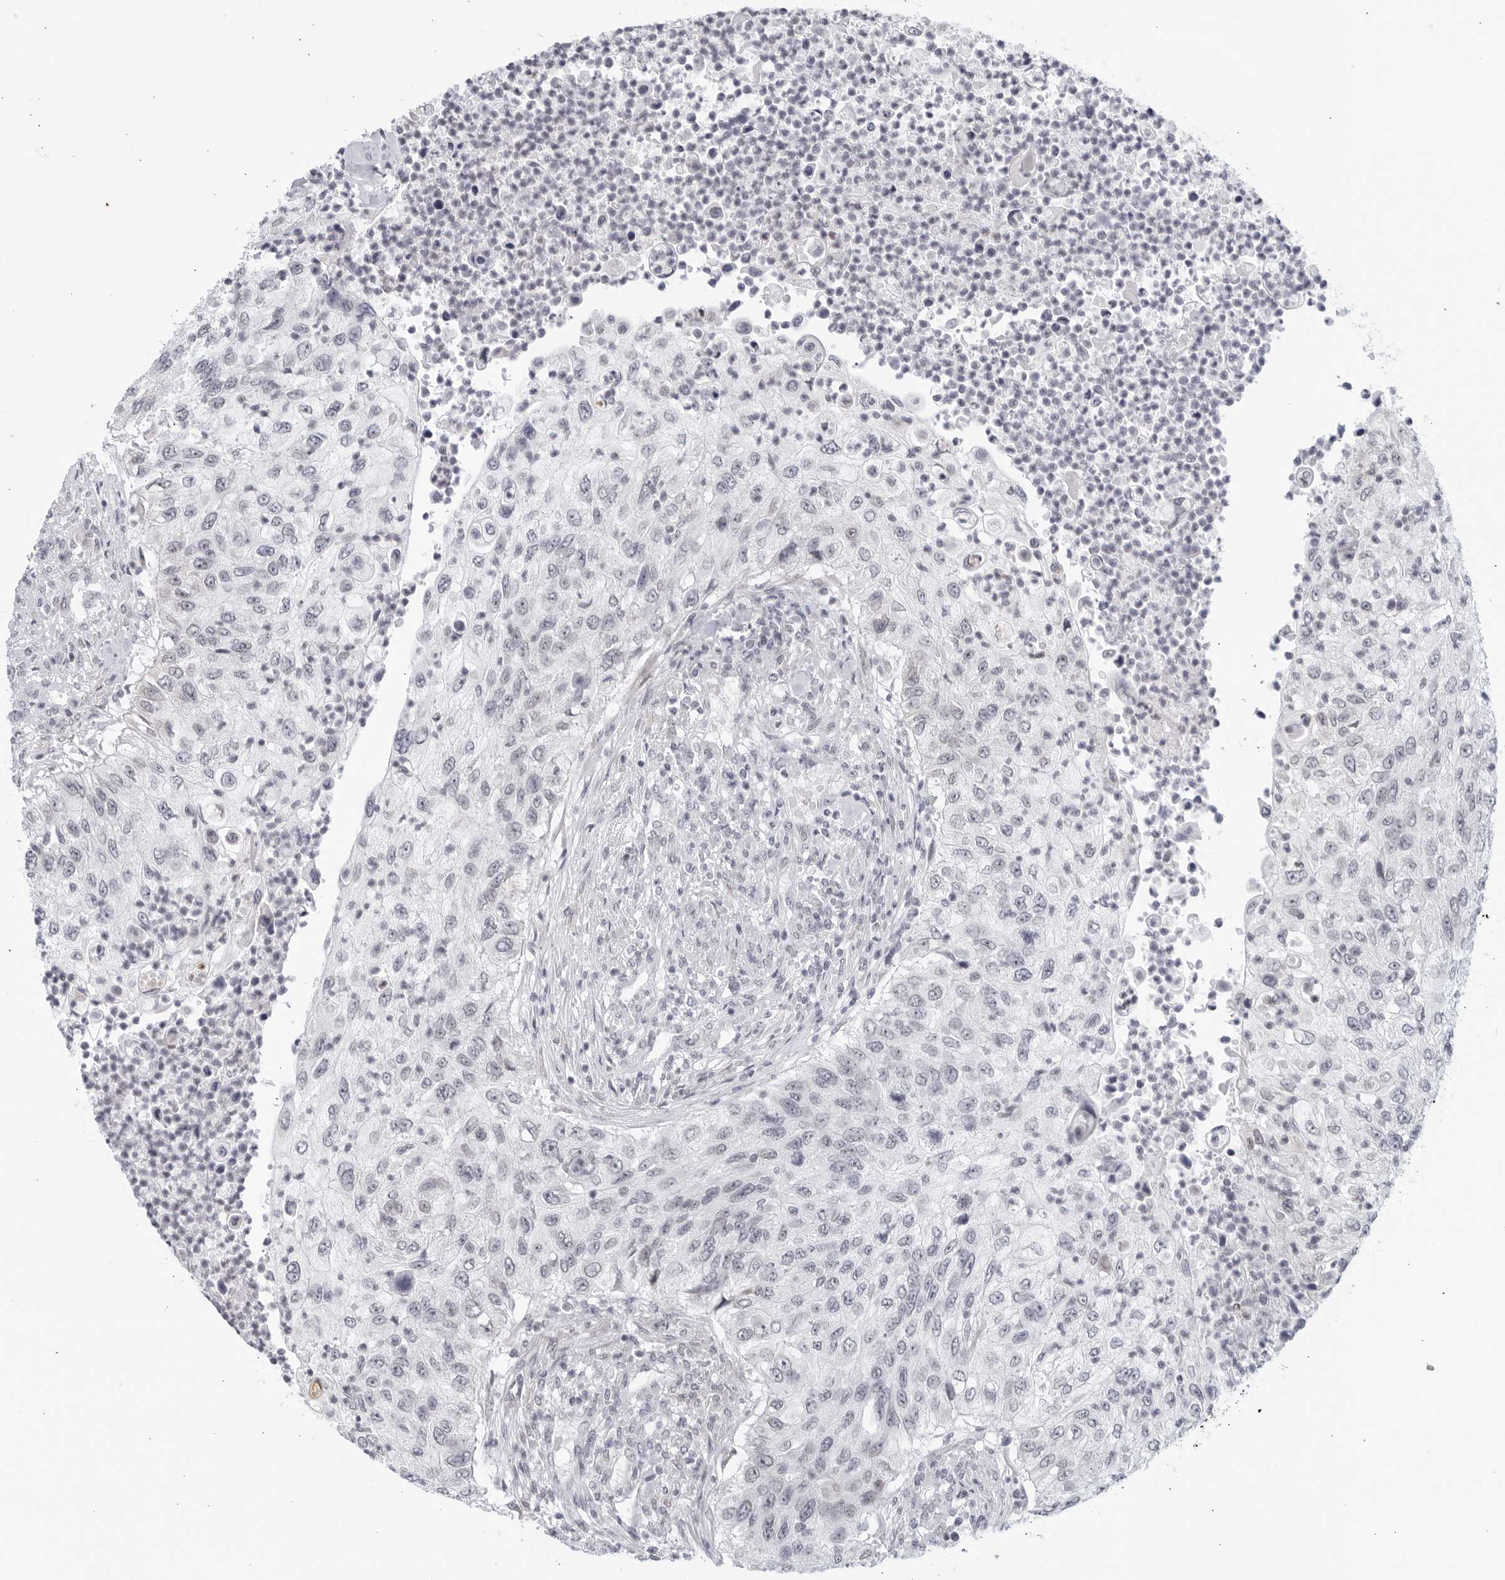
{"staining": {"intensity": "negative", "quantity": "none", "location": "none"}, "tissue": "urothelial cancer", "cell_type": "Tumor cells", "image_type": "cancer", "snomed": [{"axis": "morphology", "description": "Urothelial carcinoma, High grade"}, {"axis": "topography", "description": "Urinary bladder"}], "caption": "A photomicrograph of human urothelial carcinoma (high-grade) is negative for staining in tumor cells.", "gene": "WDTC1", "patient": {"sex": "female", "age": 60}}